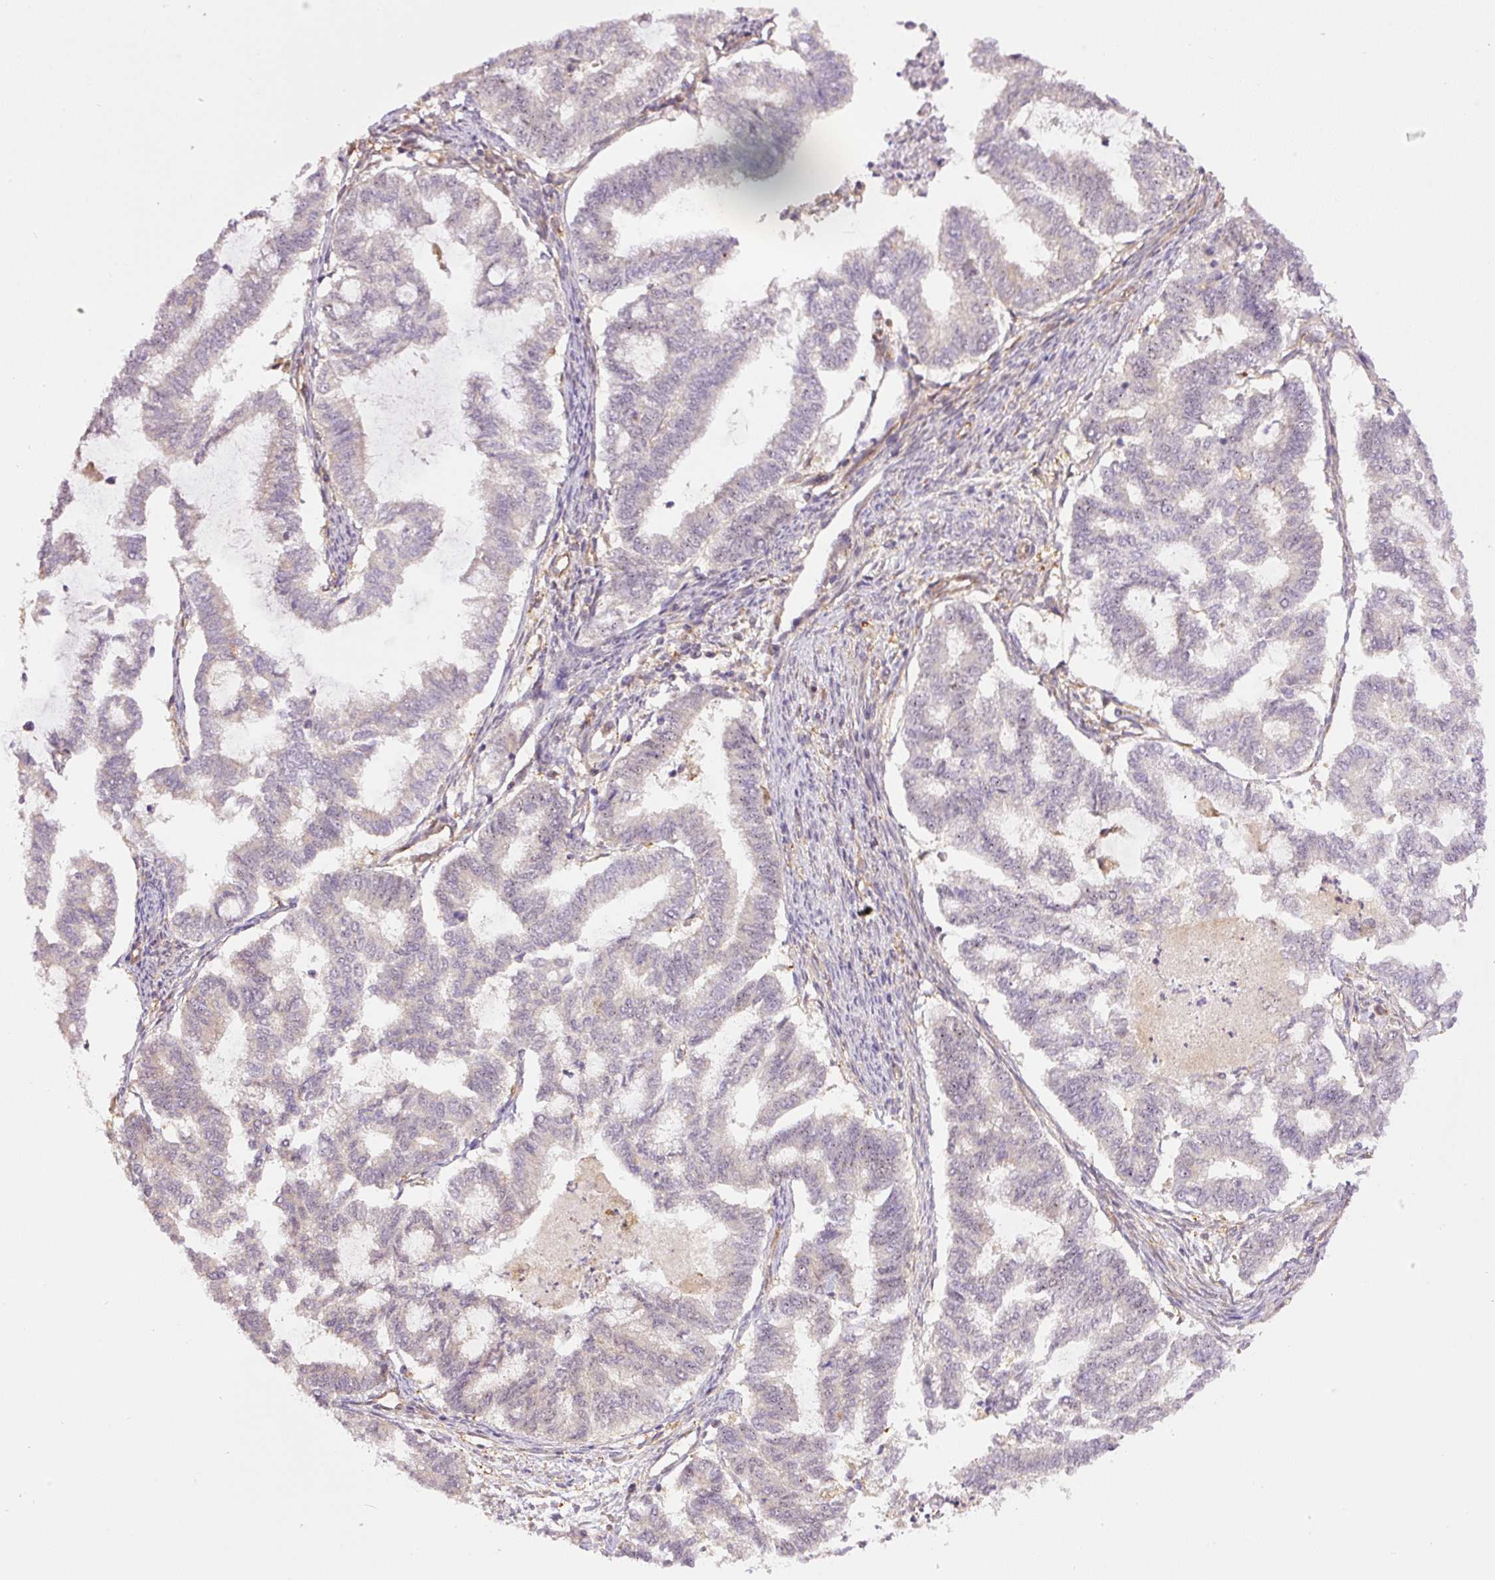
{"staining": {"intensity": "negative", "quantity": "none", "location": "none"}, "tissue": "endometrial cancer", "cell_type": "Tumor cells", "image_type": "cancer", "snomed": [{"axis": "morphology", "description": "Adenocarcinoma, NOS"}, {"axis": "topography", "description": "Endometrium"}], "caption": "The histopathology image reveals no significant staining in tumor cells of endometrial cancer (adenocarcinoma). (Immunohistochemistry, brightfield microscopy, high magnification).", "gene": "PCK2", "patient": {"sex": "female", "age": 79}}